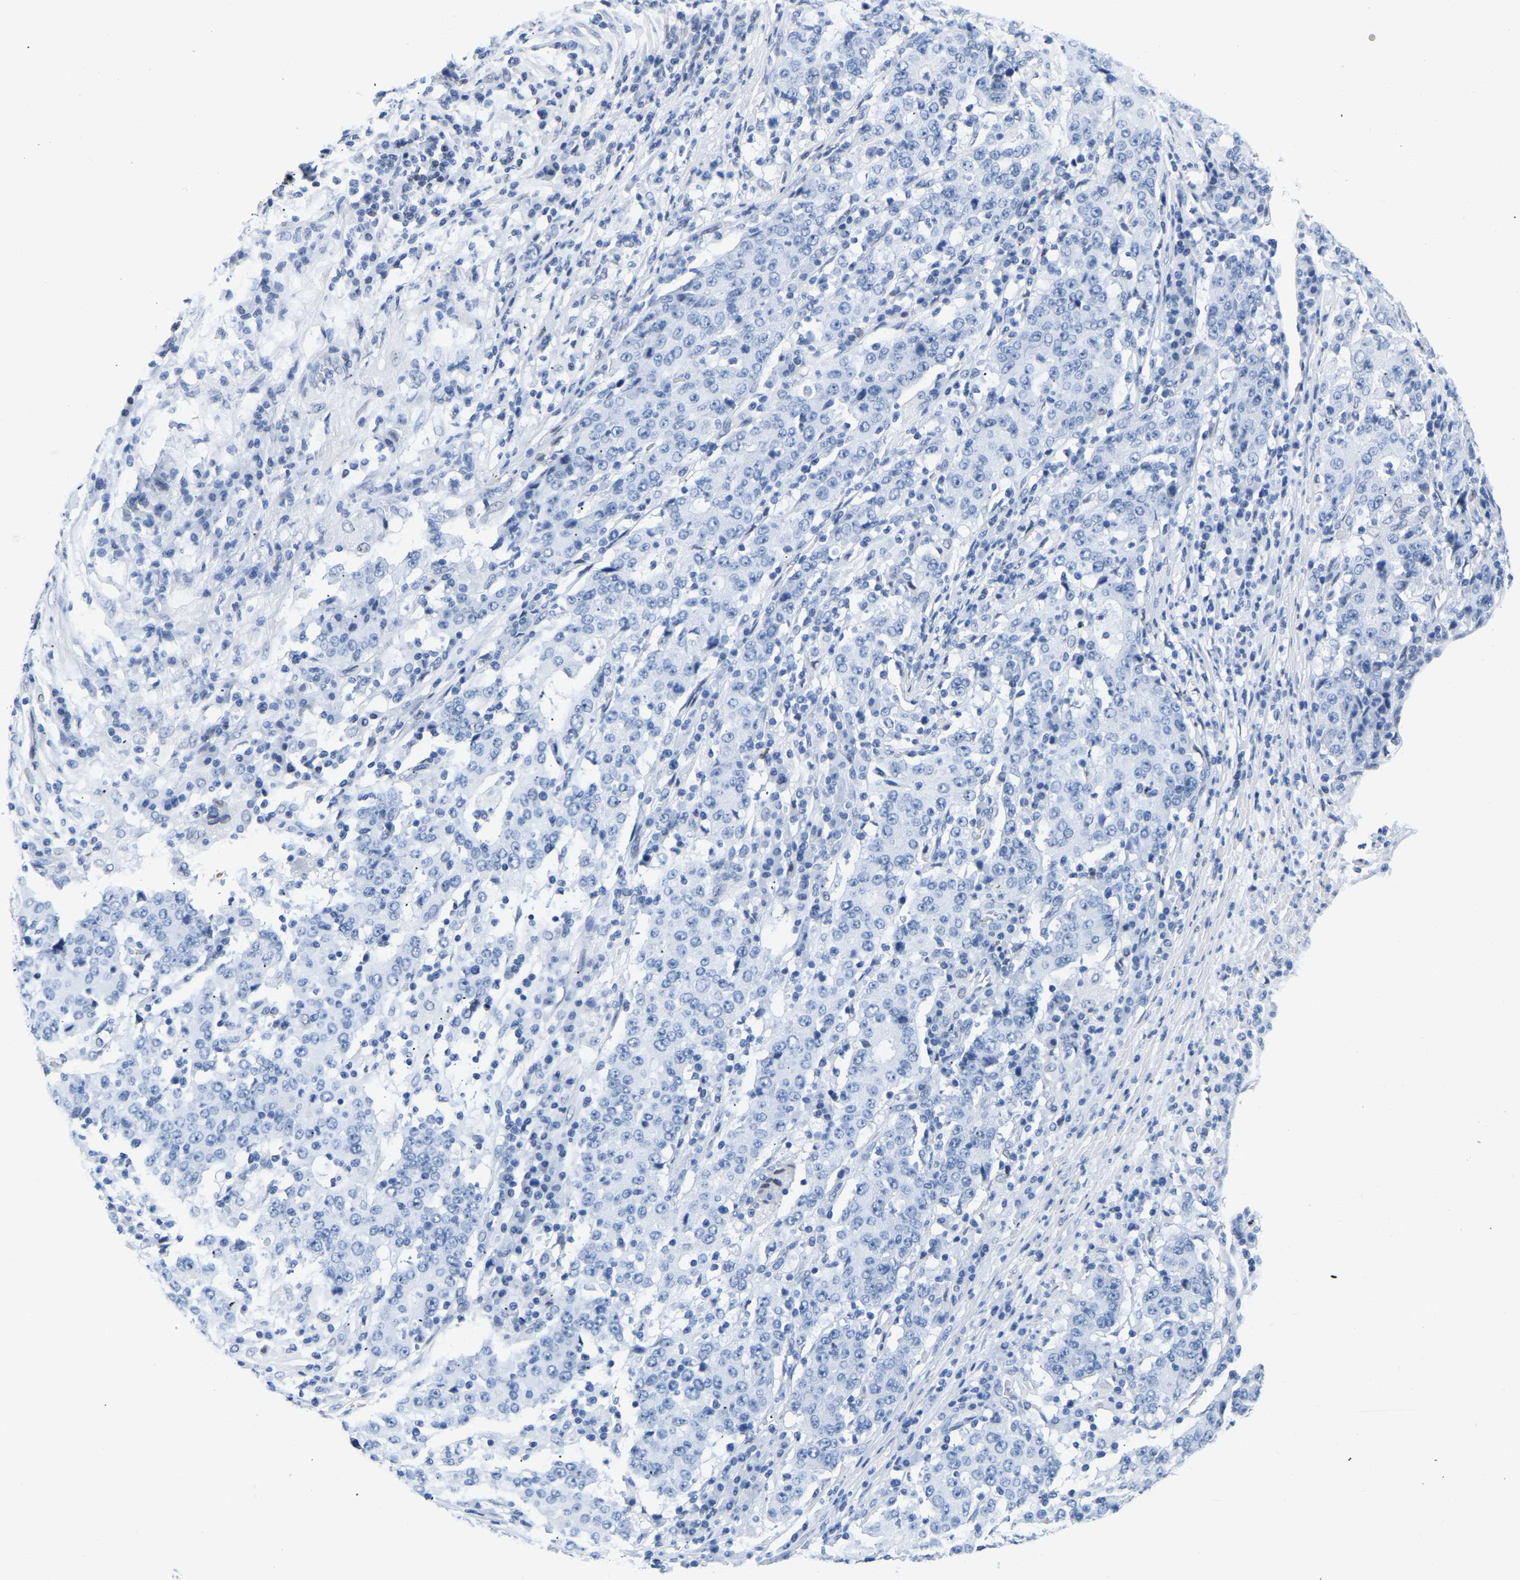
{"staining": {"intensity": "negative", "quantity": "none", "location": "none"}, "tissue": "stomach cancer", "cell_type": "Tumor cells", "image_type": "cancer", "snomed": [{"axis": "morphology", "description": "Adenocarcinoma, NOS"}, {"axis": "topography", "description": "Stomach"}], "caption": "IHC histopathology image of human stomach cancer (adenocarcinoma) stained for a protein (brown), which displays no staining in tumor cells. (IHC, brightfield microscopy, high magnification).", "gene": "UPK3A", "patient": {"sex": "male", "age": 59}}